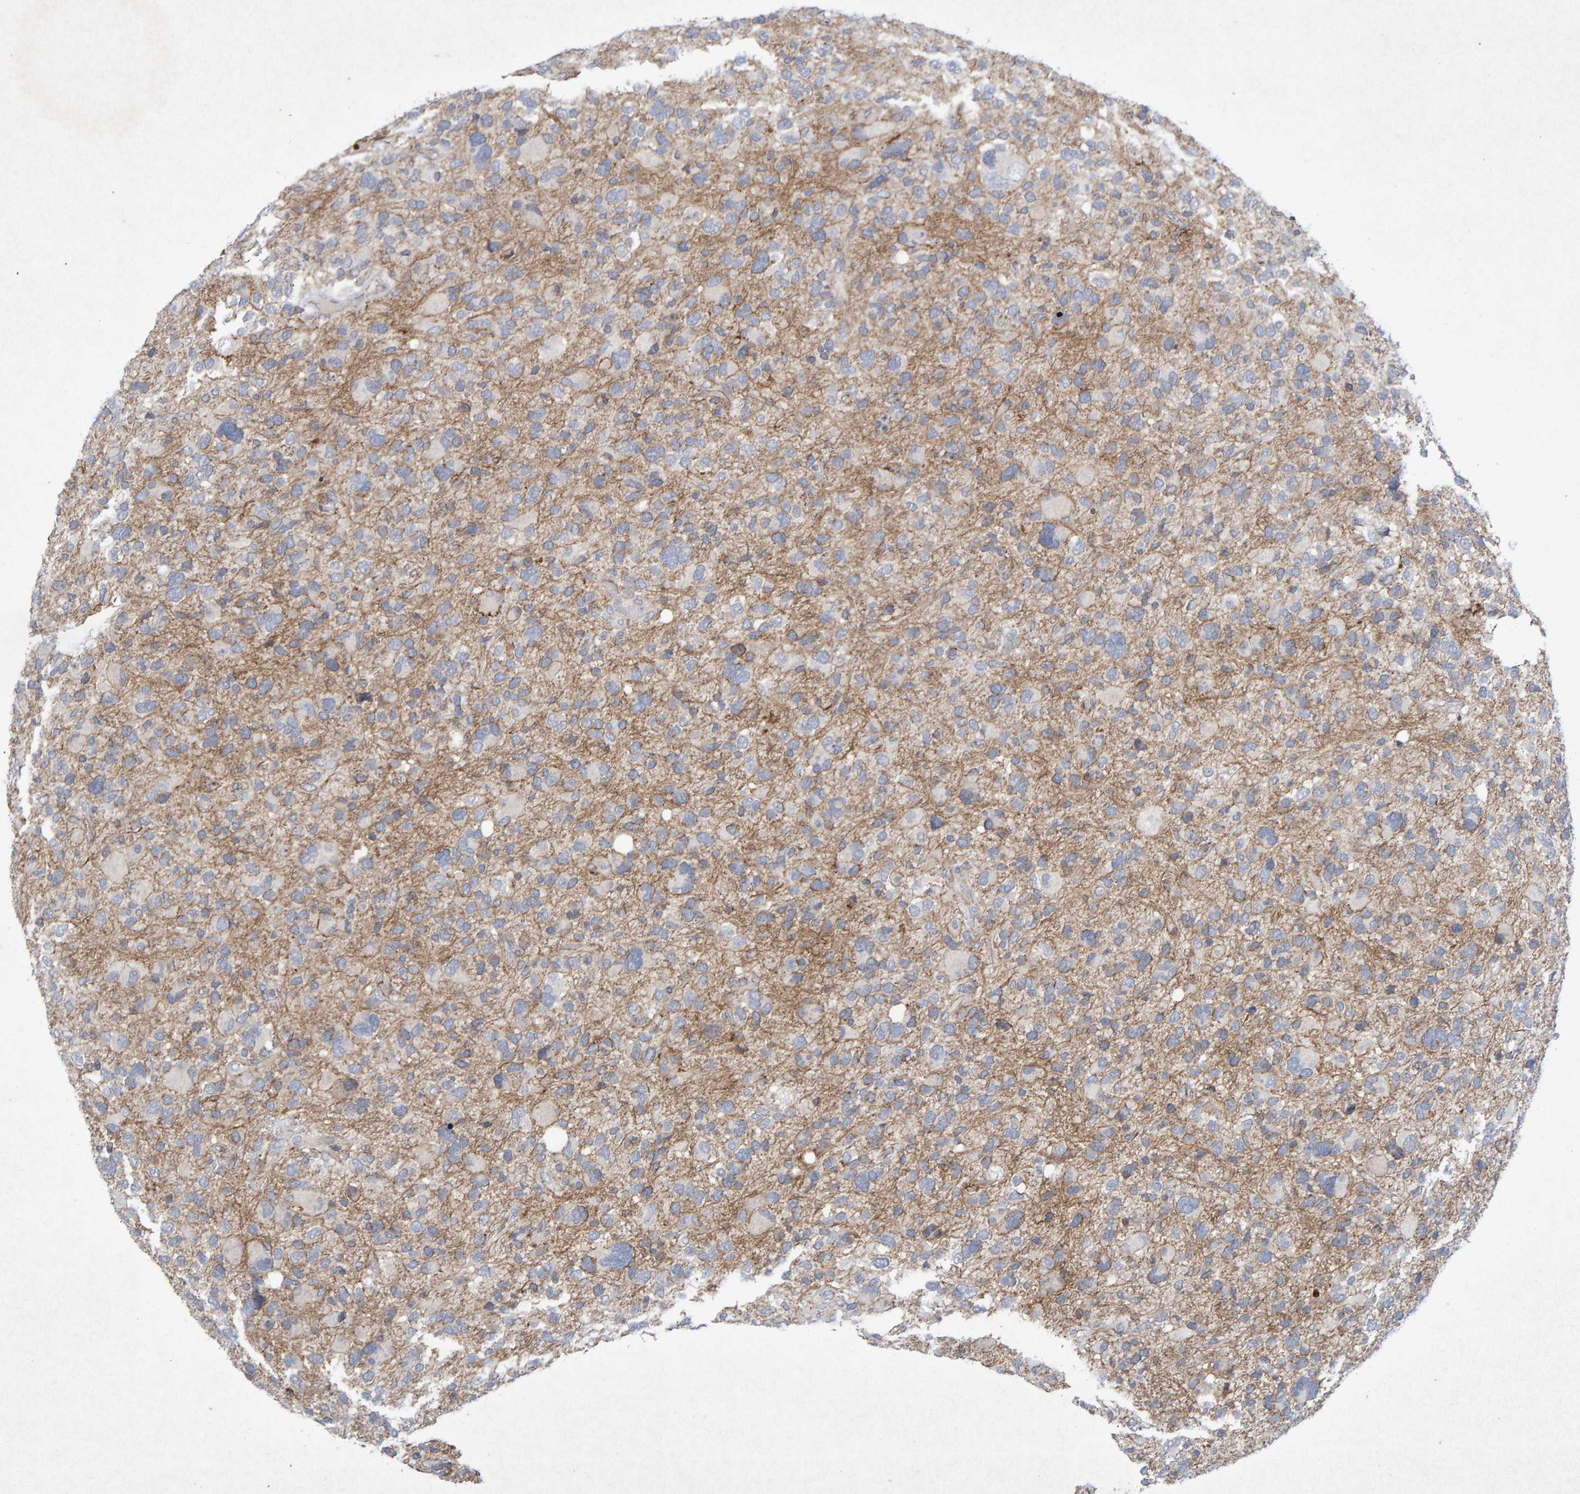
{"staining": {"intensity": "moderate", "quantity": "<25%", "location": "cytoplasmic/membranous"}, "tissue": "glioma", "cell_type": "Tumor cells", "image_type": "cancer", "snomed": [{"axis": "morphology", "description": "Glioma, malignant, High grade"}, {"axis": "topography", "description": "Brain"}], "caption": "Brown immunohistochemical staining in glioma shows moderate cytoplasmic/membranous staining in about <25% of tumor cells.", "gene": "CDH2", "patient": {"sex": "male", "age": 48}}